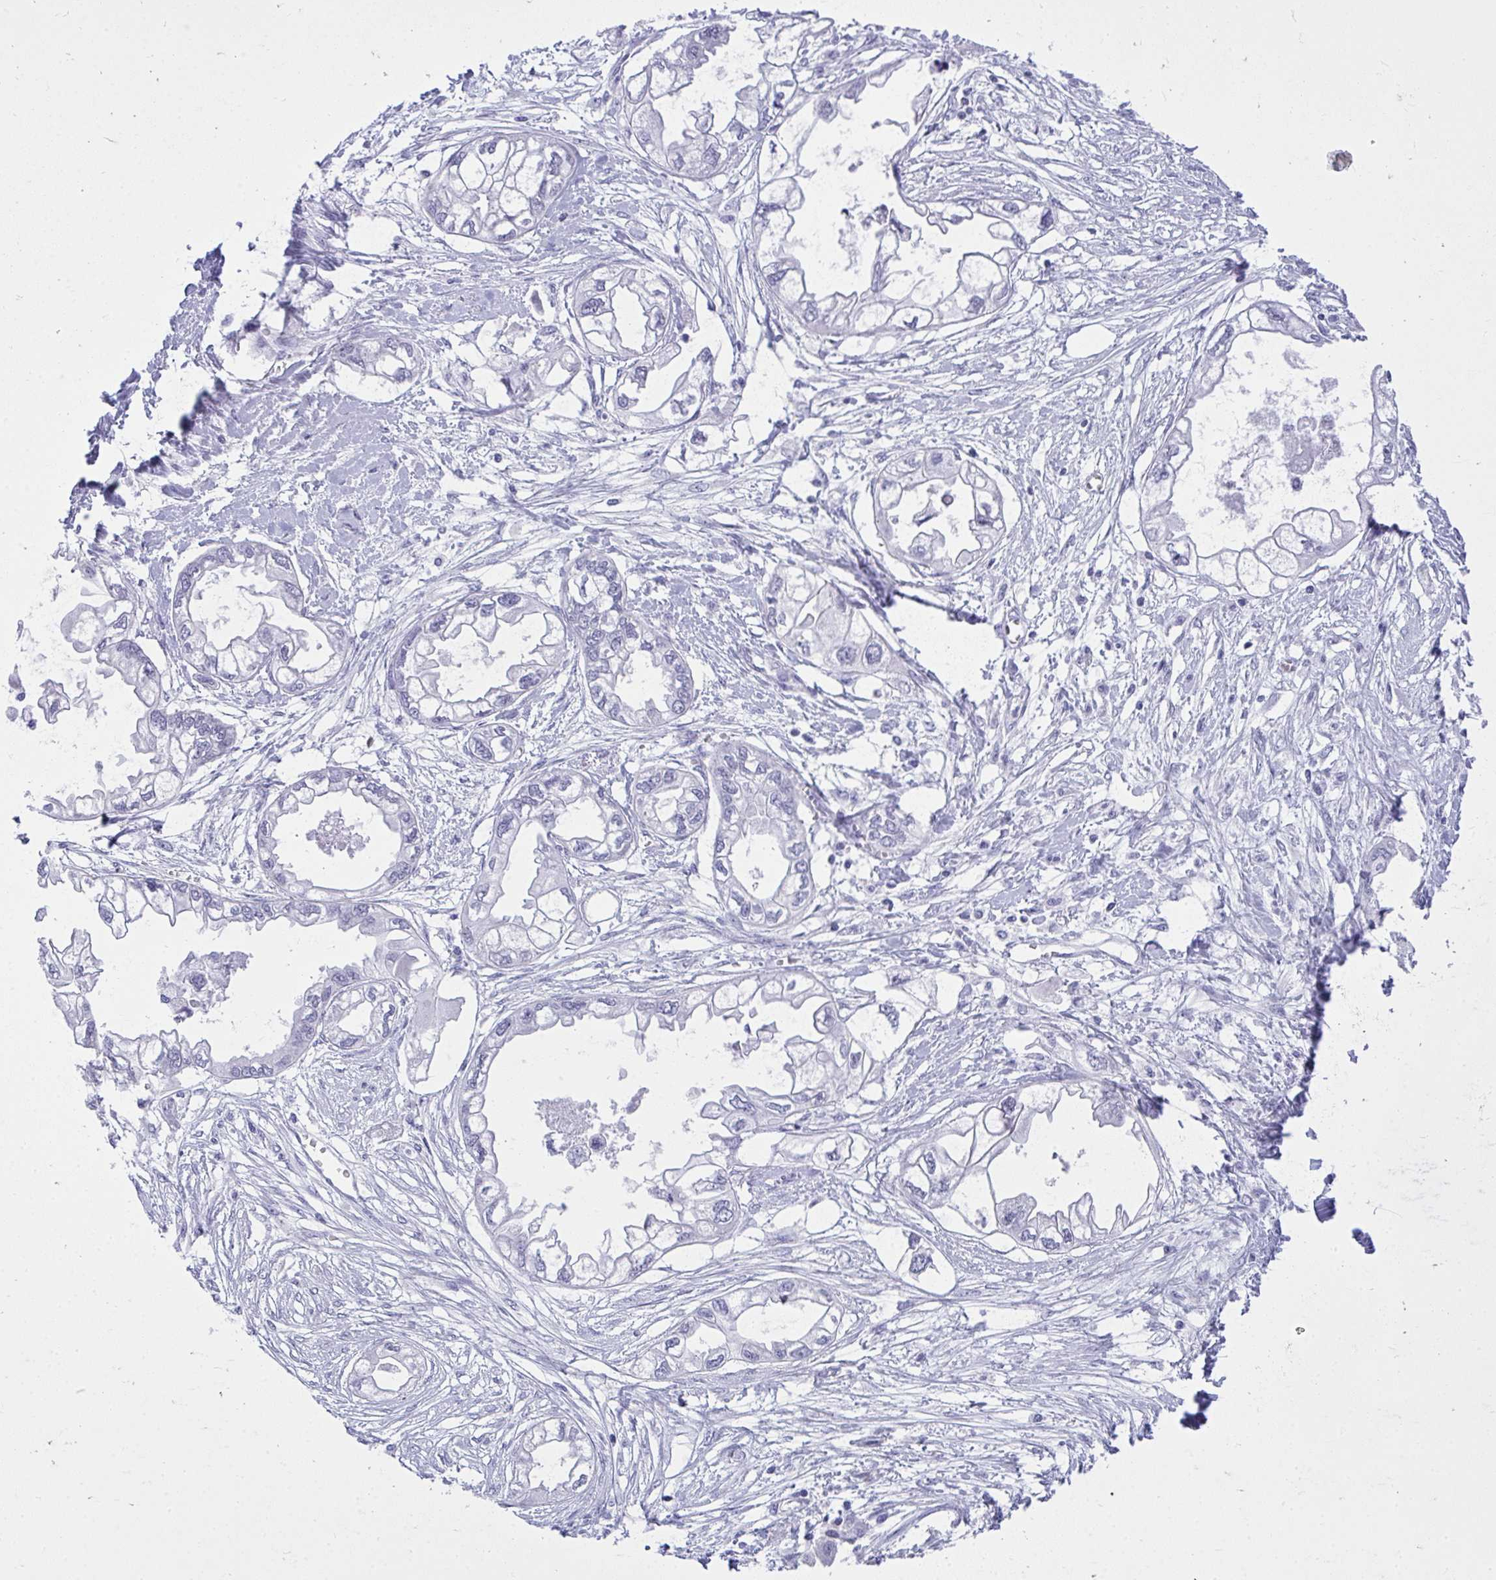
{"staining": {"intensity": "negative", "quantity": "none", "location": "none"}, "tissue": "endometrial cancer", "cell_type": "Tumor cells", "image_type": "cancer", "snomed": [{"axis": "morphology", "description": "Adenocarcinoma, NOS"}, {"axis": "morphology", "description": "Adenocarcinoma, metastatic, NOS"}, {"axis": "topography", "description": "Adipose tissue"}, {"axis": "topography", "description": "Endometrium"}], "caption": "A high-resolution micrograph shows IHC staining of endometrial cancer, which reveals no significant positivity in tumor cells.", "gene": "TEAD4", "patient": {"sex": "female", "age": 67}}